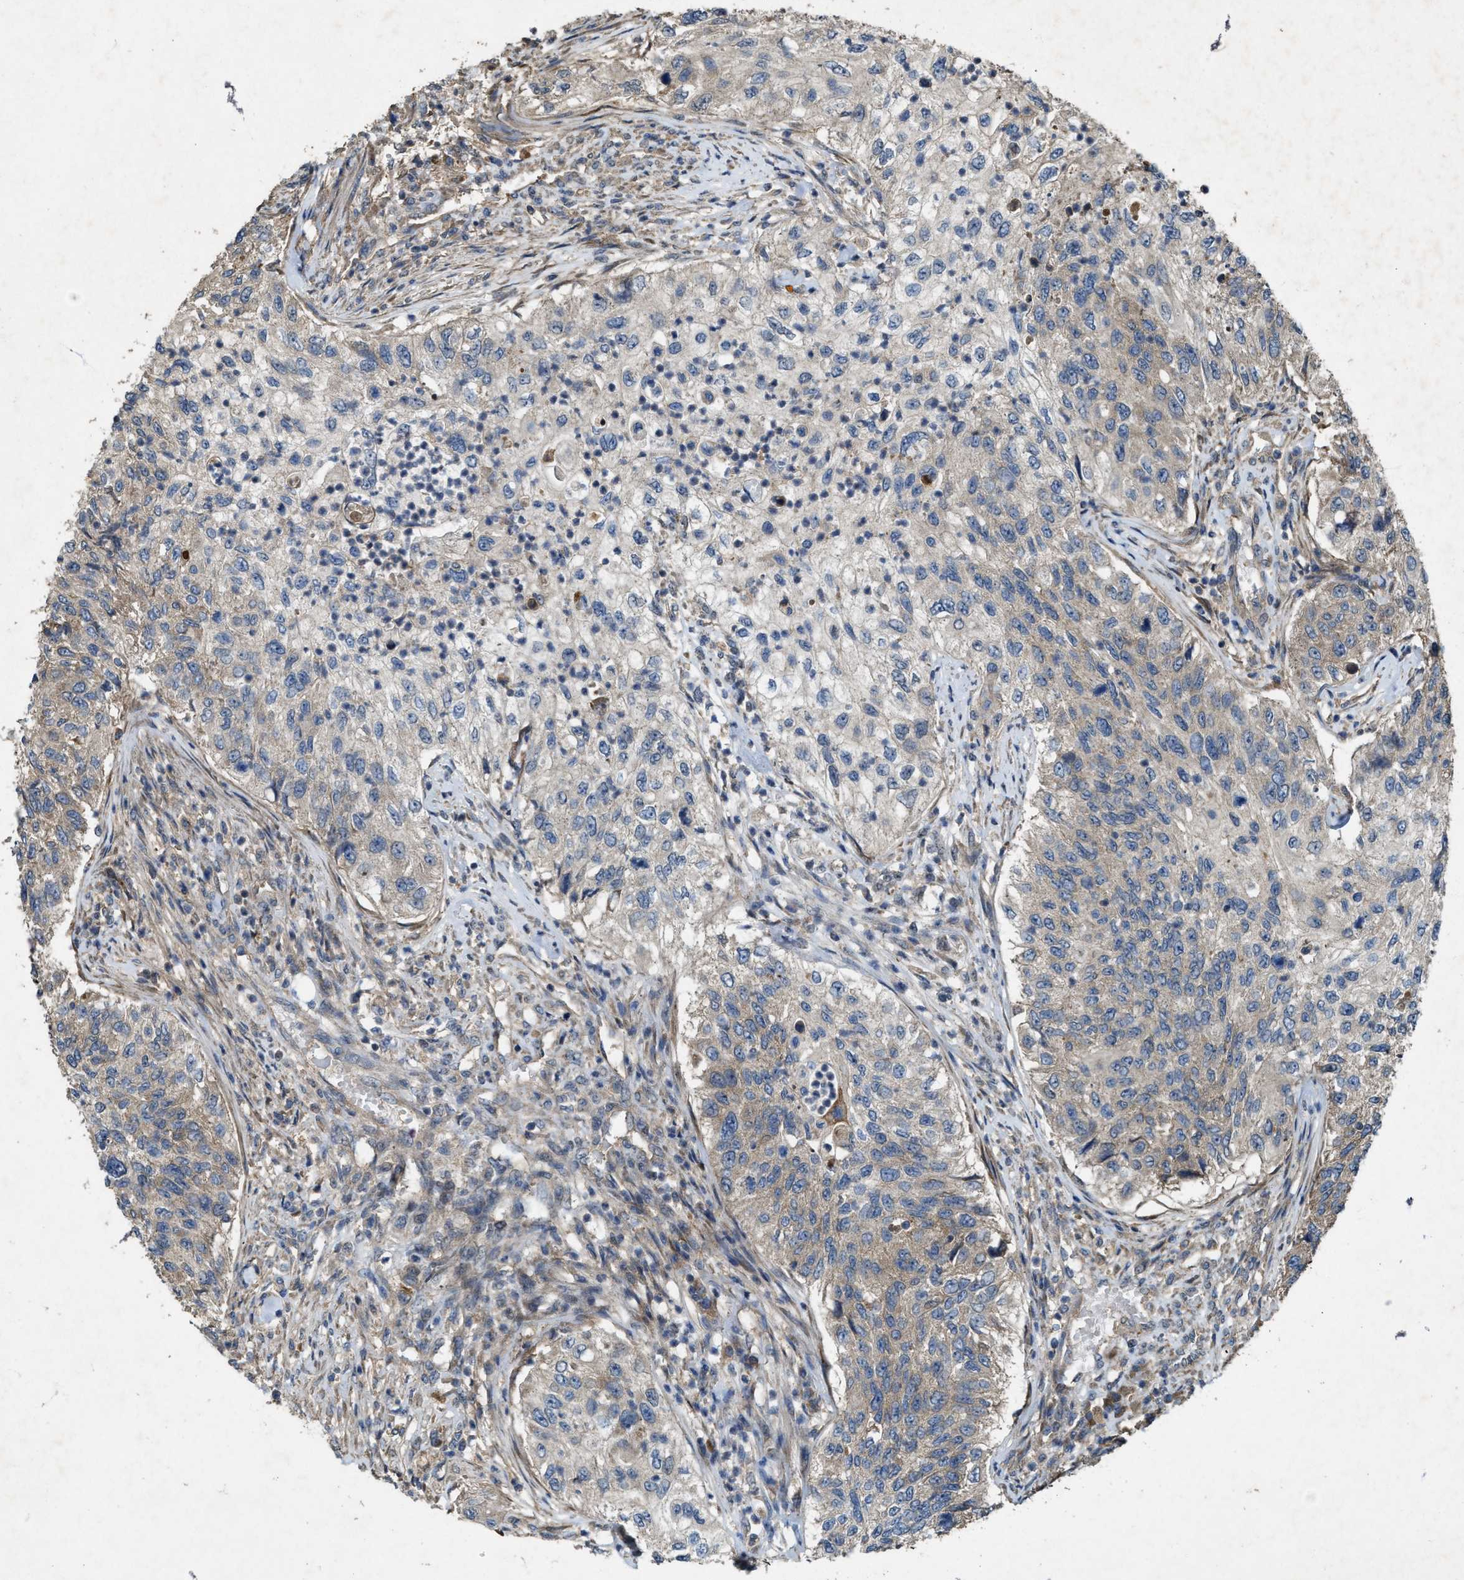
{"staining": {"intensity": "weak", "quantity": "25%-75%", "location": "cytoplasmic/membranous"}, "tissue": "urothelial cancer", "cell_type": "Tumor cells", "image_type": "cancer", "snomed": [{"axis": "morphology", "description": "Urothelial carcinoma, High grade"}, {"axis": "topography", "description": "Urinary bladder"}], "caption": "This is a micrograph of immunohistochemistry (IHC) staining of urothelial cancer, which shows weak staining in the cytoplasmic/membranous of tumor cells.", "gene": "PDP2", "patient": {"sex": "female", "age": 60}}